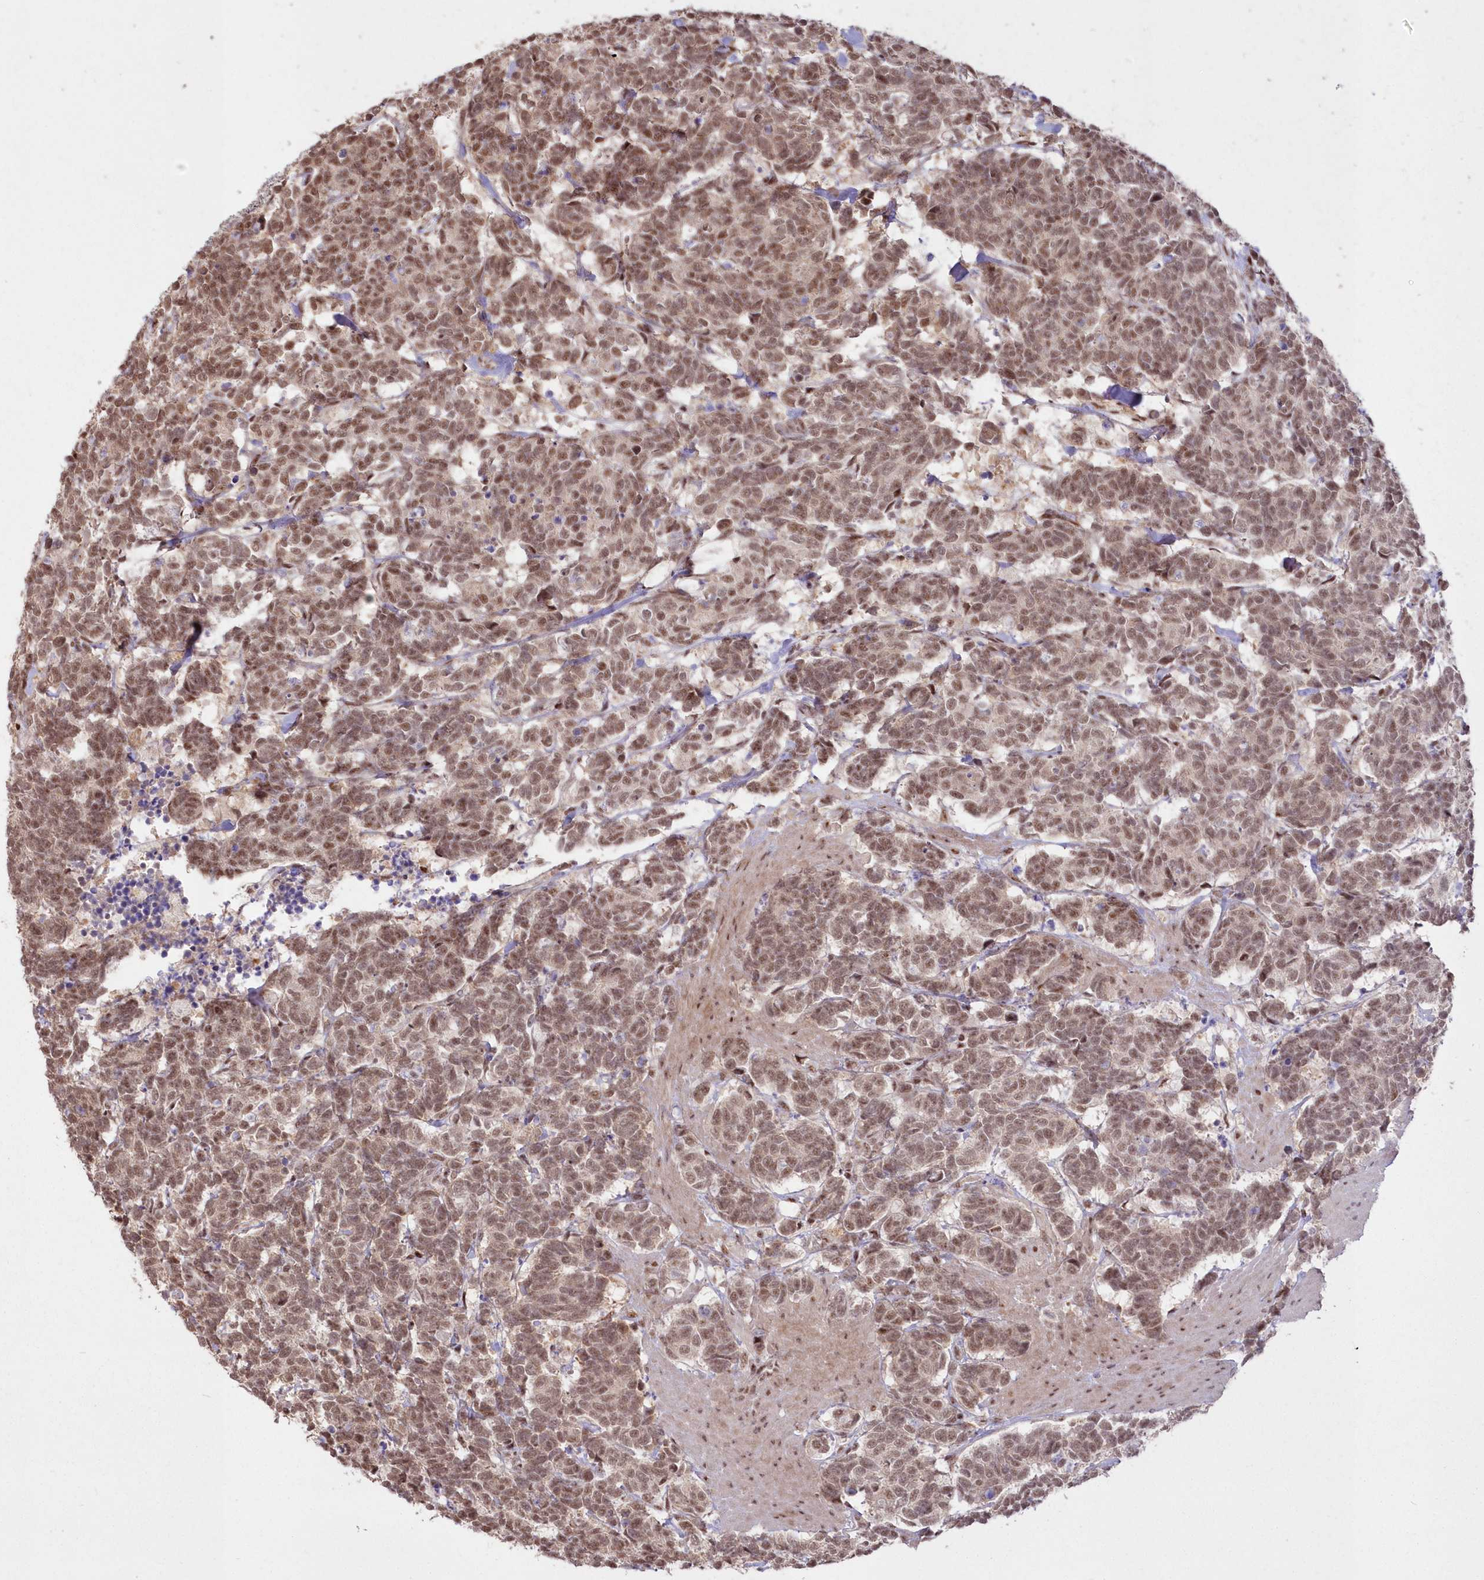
{"staining": {"intensity": "moderate", "quantity": ">75%", "location": "cytoplasmic/membranous,nuclear"}, "tissue": "carcinoid", "cell_type": "Tumor cells", "image_type": "cancer", "snomed": [{"axis": "morphology", "description": "Carcinoma, NOS"}, {"axis": "morphology", "description": "Carcinoid, malignant, NOS"}, {"axis": "topography", "description": "Urinary bladder"}], "caption": "A medium amount of moderate cytoplasmic/membranous and nuclear positivity is appreciated in about >75% of tumor cells in carcinoid tissue.", "gene": "WBP1L", "patient": {"sex": "male", "age": 57}}